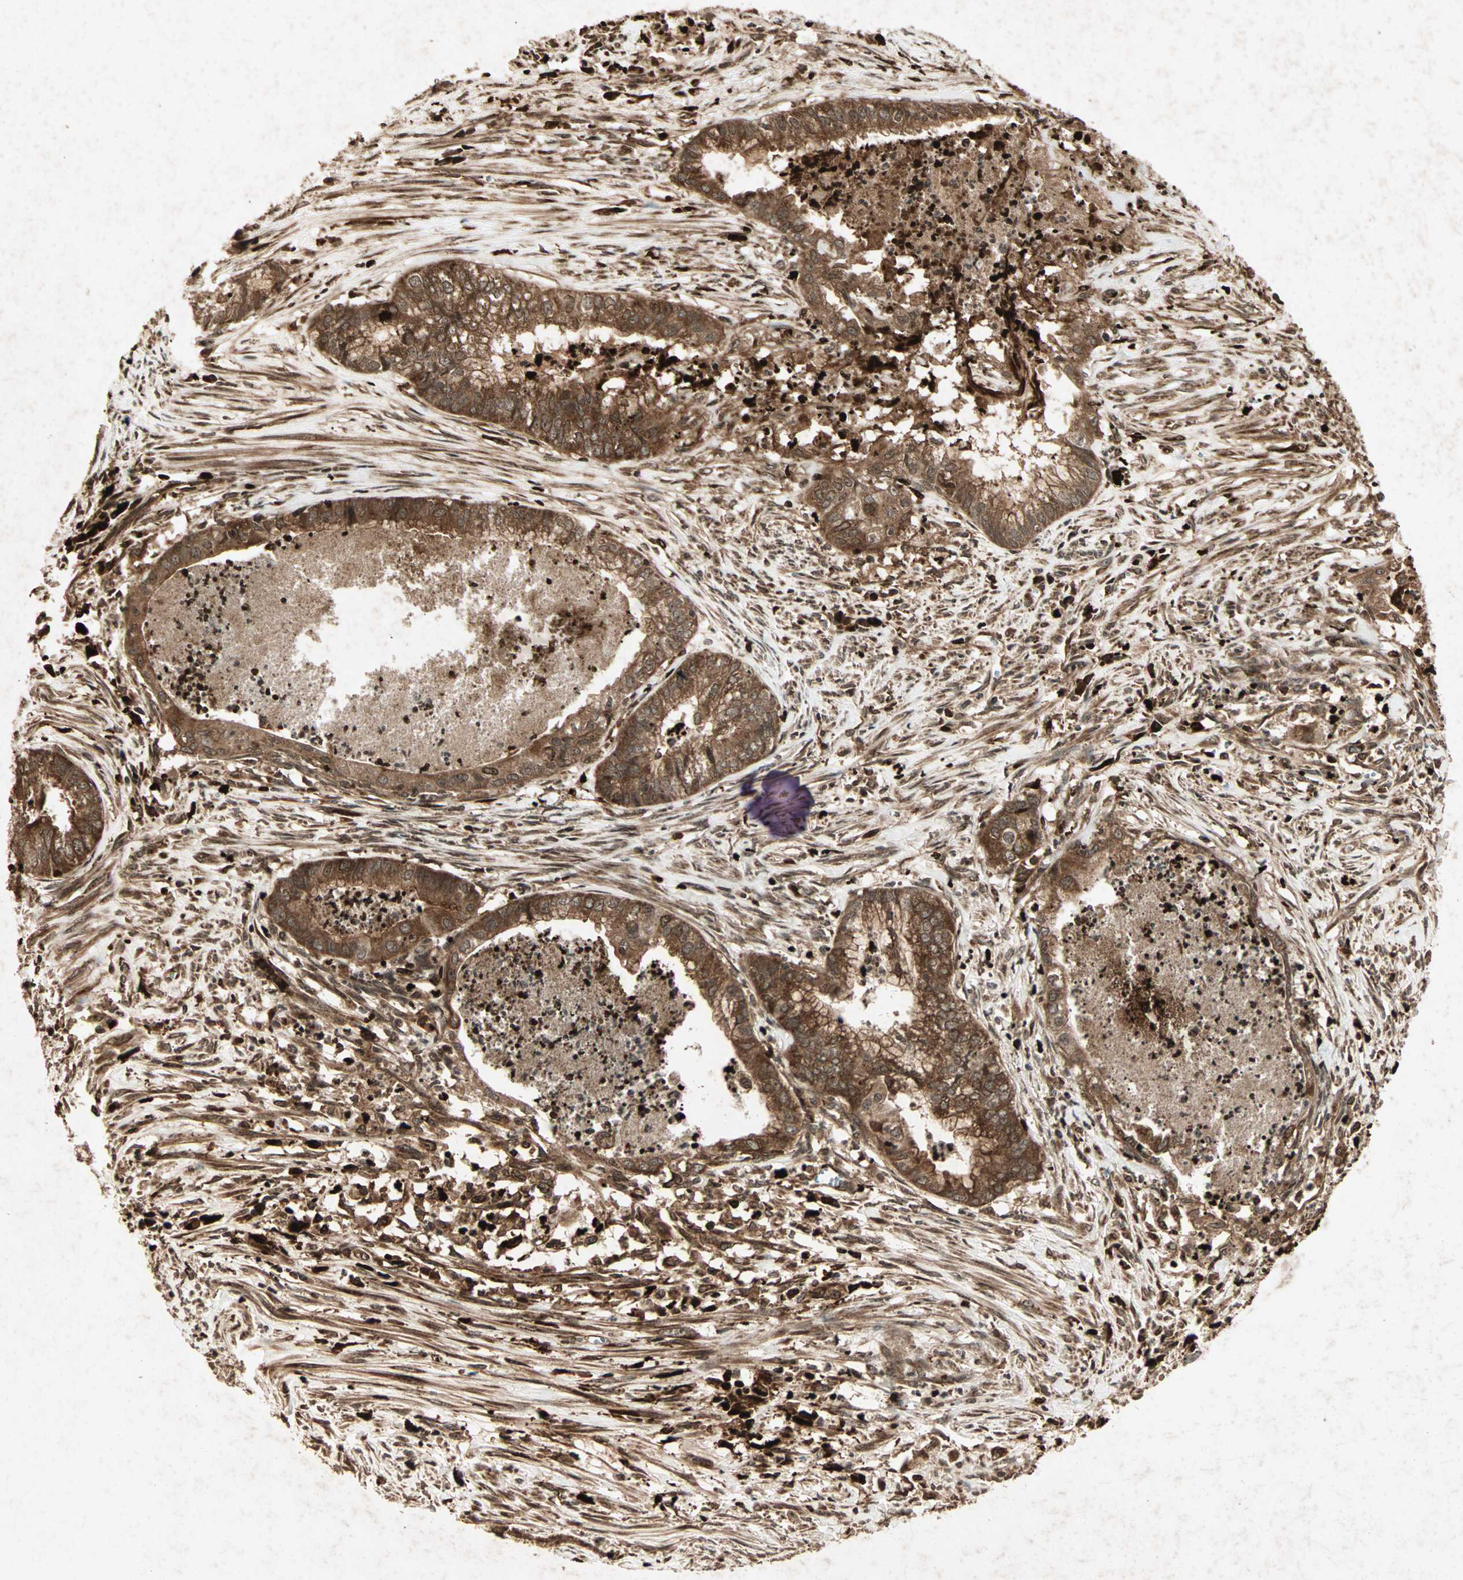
{"staining": {"intensity": "strong", "quantity": ">75%", "location": "cytoplasmic/membranous"}, "tissue": "endometrial cancer", "cell_type": "Tumor cells", "image_type": "cancer", "snomed": [{"axis": "morphology", "description": "Necrosis, NOS"}, {"axis": "morphology", "description": "Adenocarcinoma, NOS"}, {"axis": "topography", "description": "Endometrium"}], "caption": "An immunohistochemistry micrograph of neoplastic tissue is shown. Protein staining in brown labels strong cytoplasmic/membranous positivity in adenocarcinoma (endometrial) within tumor cells.", "gene": "RFFL", "patient": {"sex": "female", "age": 79}}